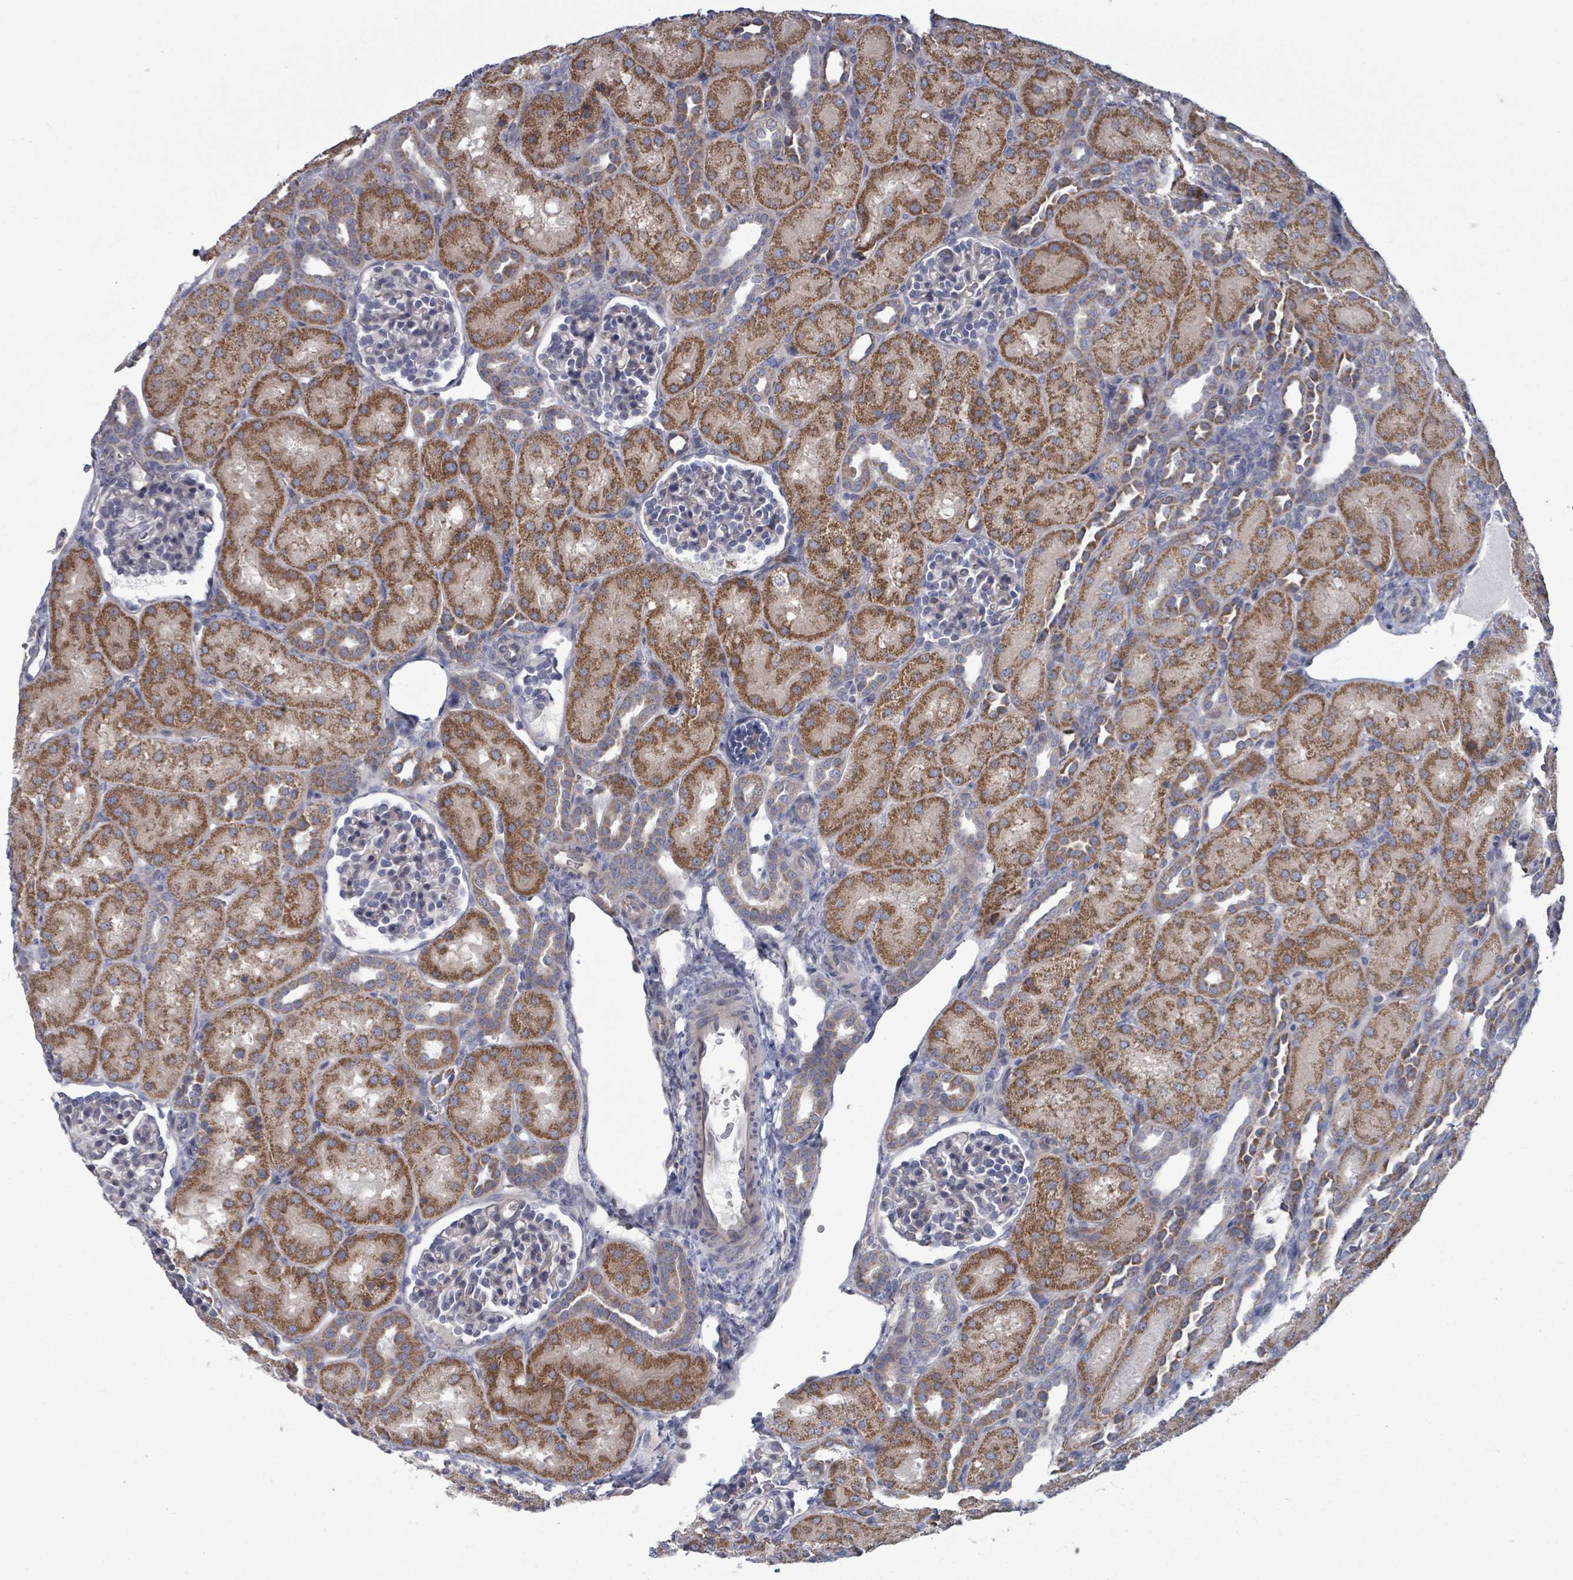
{"staining": {"intensity": "negative", "quantity": "none", "location": "none"}, "tissue": "kidney", "cell_type": "Cells in glomeruli", "image_type": "normal", "snomed": [{"axis": "morphology", "description": "Normal tissue, NOS"}, {"axis": "topography", "description": "Kidney"}], "caption": "The immunohistochemistry photomicrograph has no significant expression in cells in glomeruli of kidney. (Brightfield microscopy of DAB (3,3'-diaminobenzidine) IHC at high magnification).", "gene": "FKBP1A", "patient": {"sex": "male", "age": 1}}